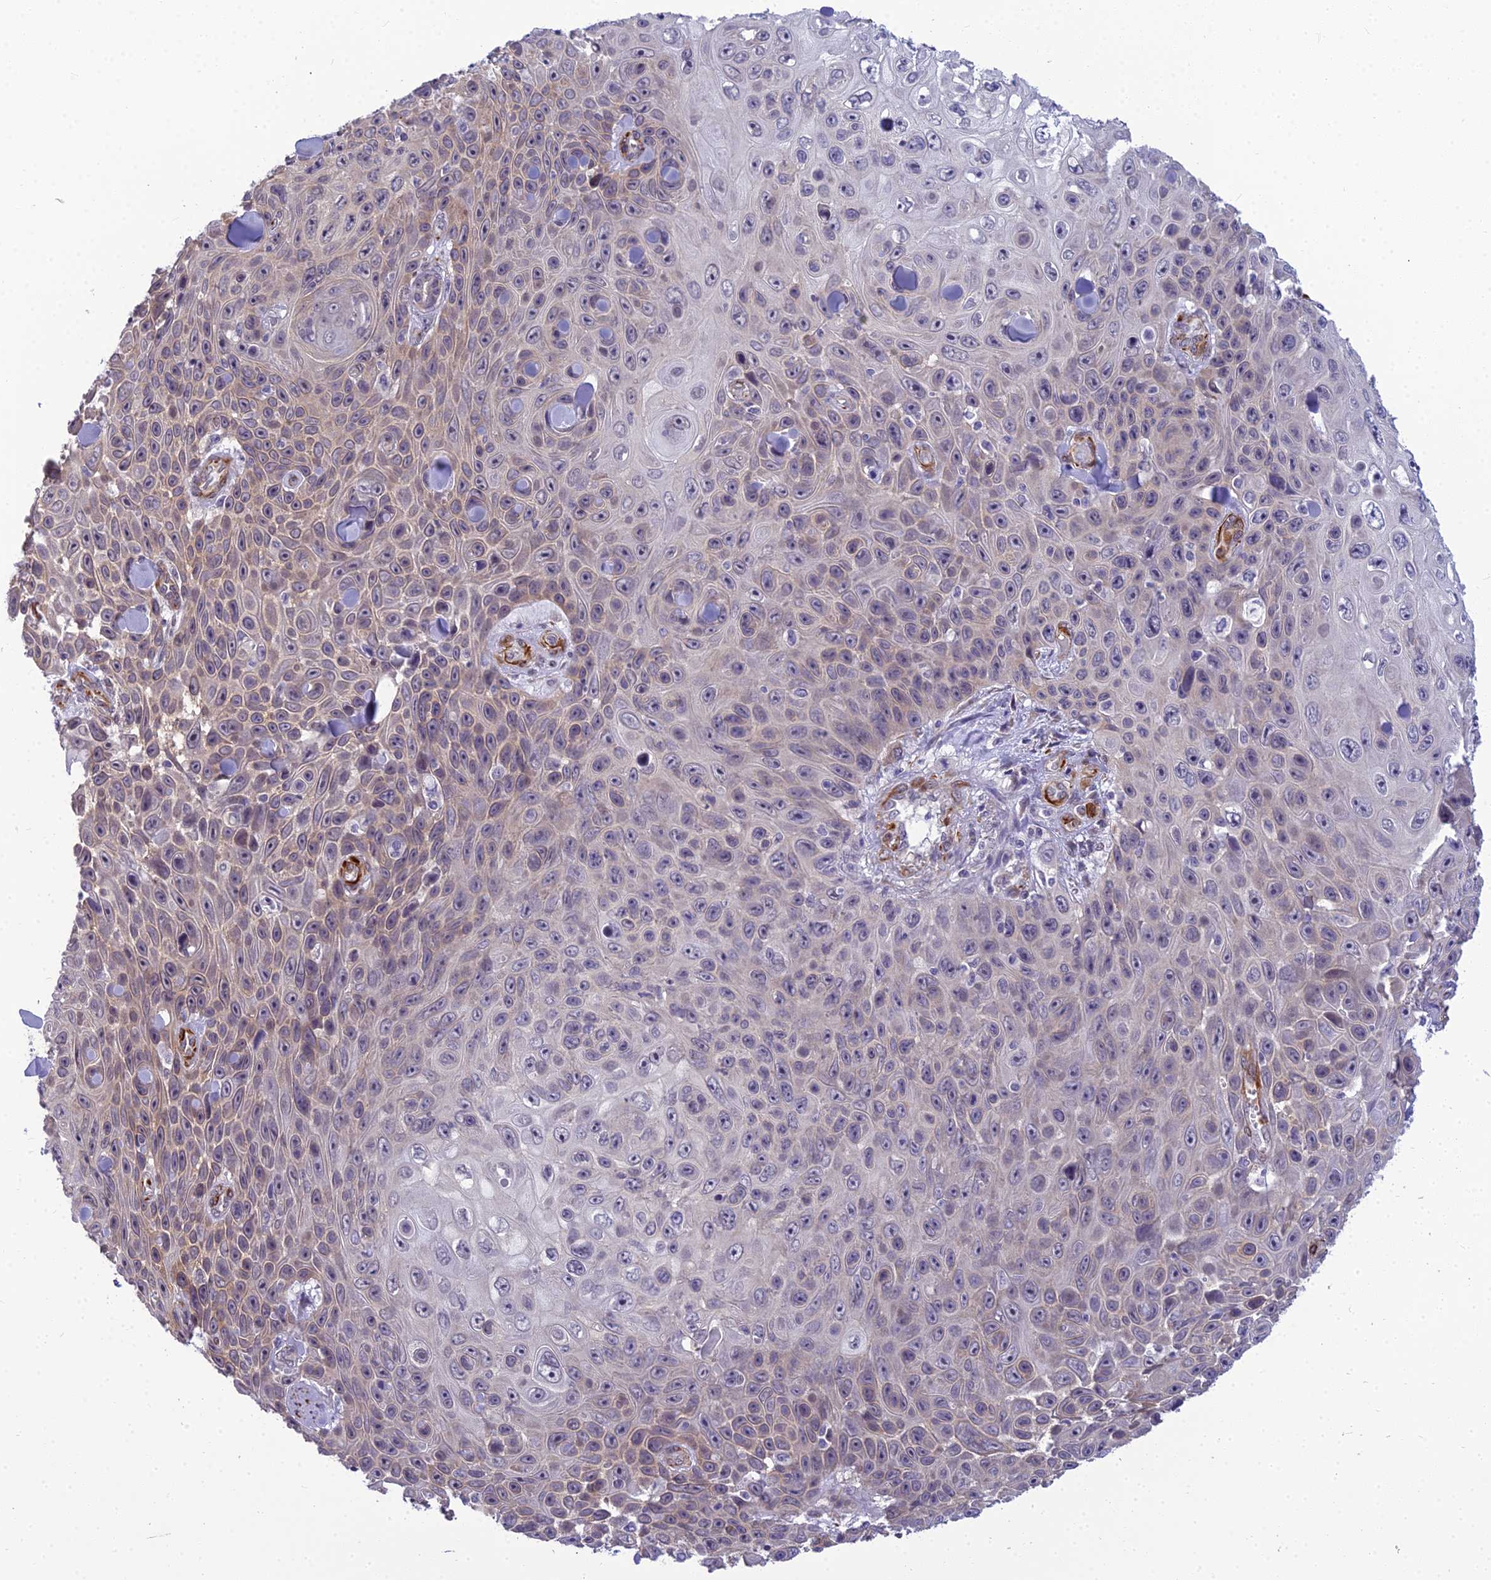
{"staining": {"intensity": "weak", "quantity": "25%-75%", "location": "cytoplasmic/membranous"}, "tissue": "skin cancer", "cell_type": "Tumor cells", "image_type": "cancer", "snomed": [{"axis": "morphology", "description": "Squamous cell carcinoma, NOS"}, {"axis": "topography", "description": "Skin"}], "caption": "Skin cancer (squamous cell carcinoma) stained with a brown dye displays weak cytoplasmic/membranous positive staining in approximately 25%-75% of tumor cells.", "gene": "RGL3", "patient": {"sex": "male", "age": 82}}